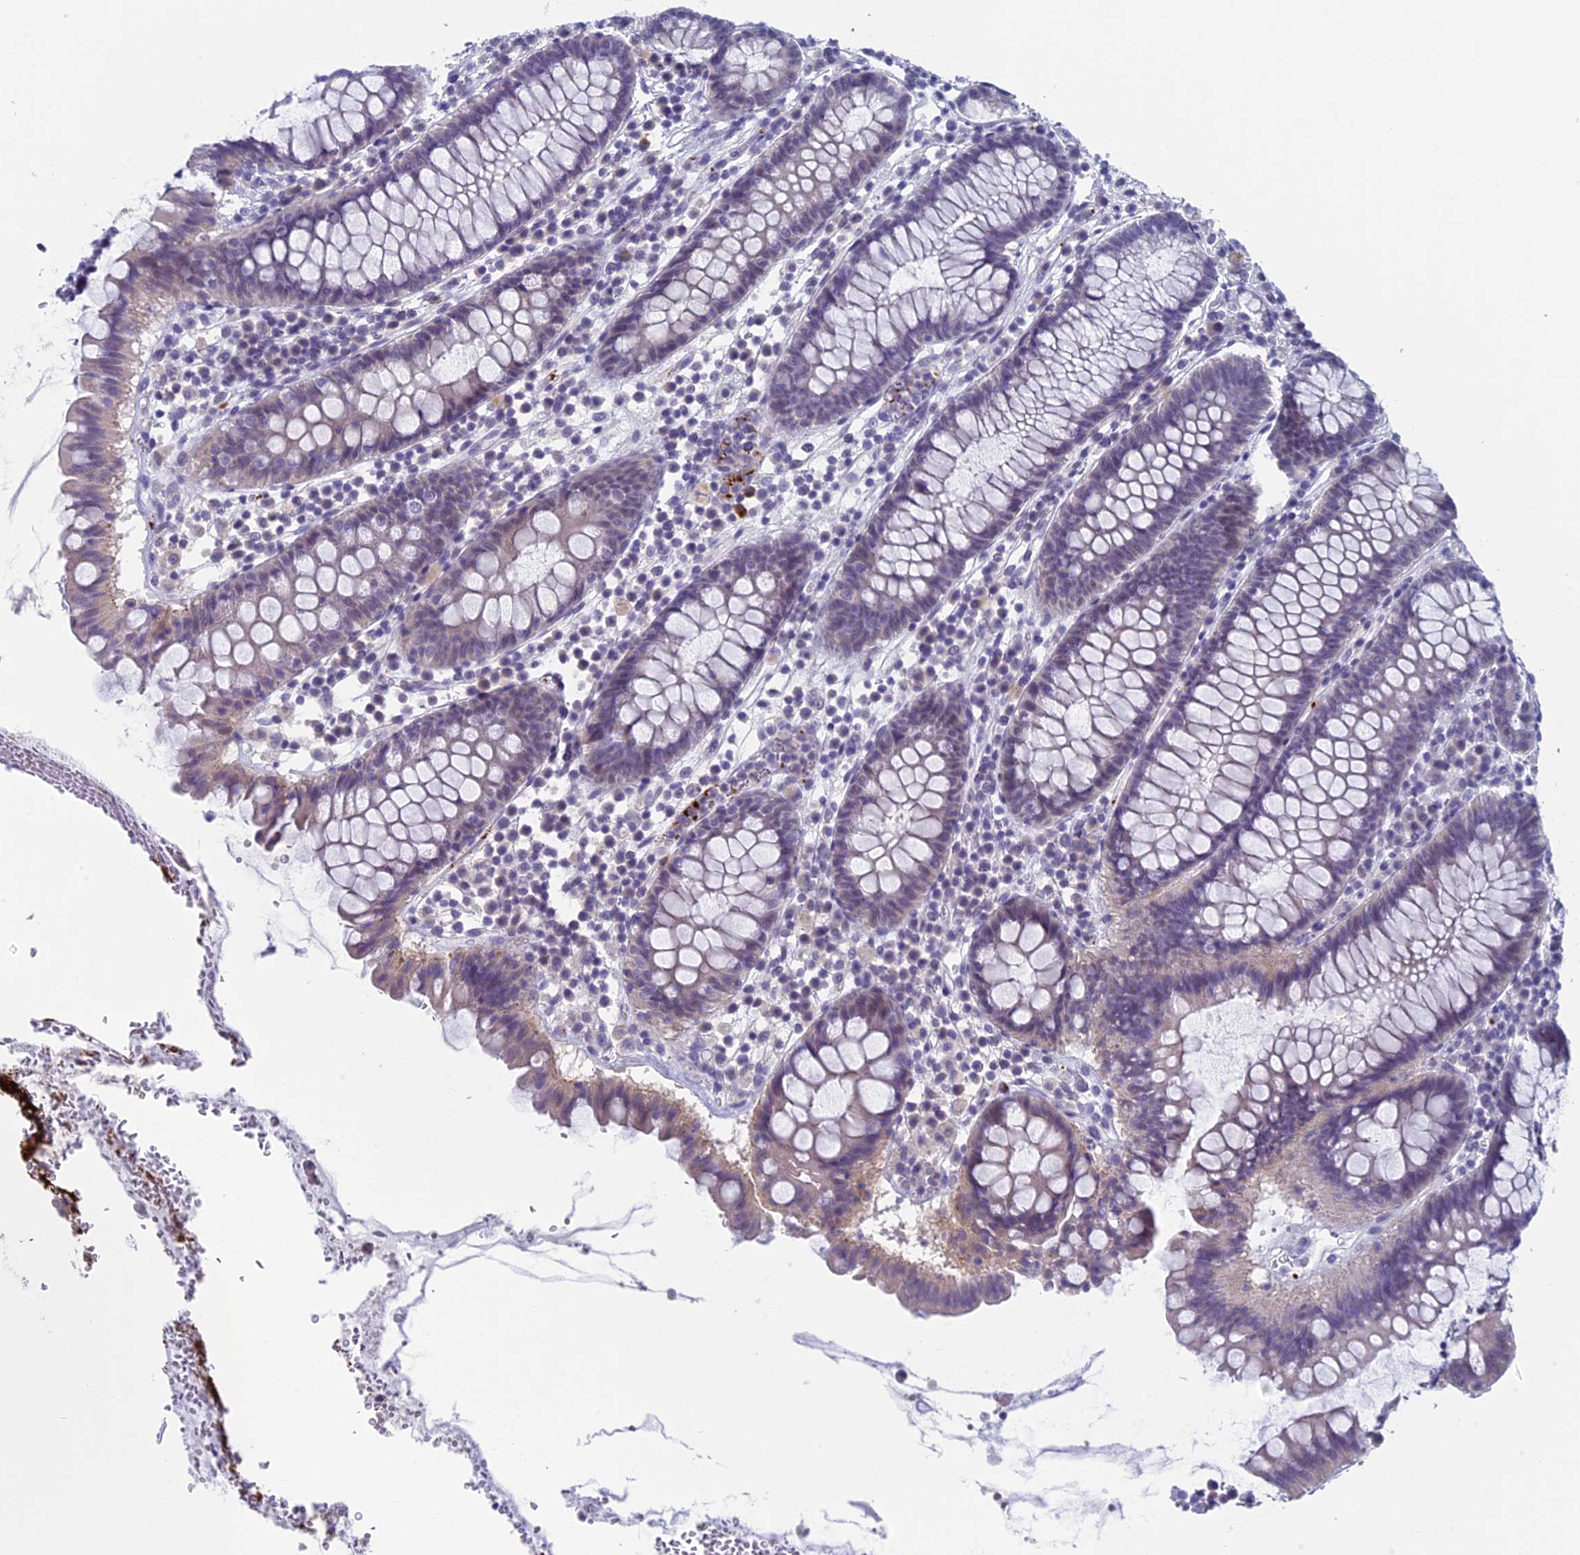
{"staining": {"intensity": "weak", "quantity": "25%-75%", "location": "cytoplasmic/membranous"}, "tissue": "colorectal cancer", "cell_type": "Tumor cells", "image_type": "cancer", "snomed": [{"axis": "morphology", "description": "Normal tissue, NOS"}, {"axis": "morphology", "description": "Adenocarcinoma, NOS"}, {"axis": "topography", "description": "Colon"}], "caption": "The immunohistochemical stain labels weak cytoplasmic/membranous positivity in tumor cells of adenocarcinoma (colorectal) tissue.", "gene": "AIFM2", "patient": {"sex": "female", "age": 75}}